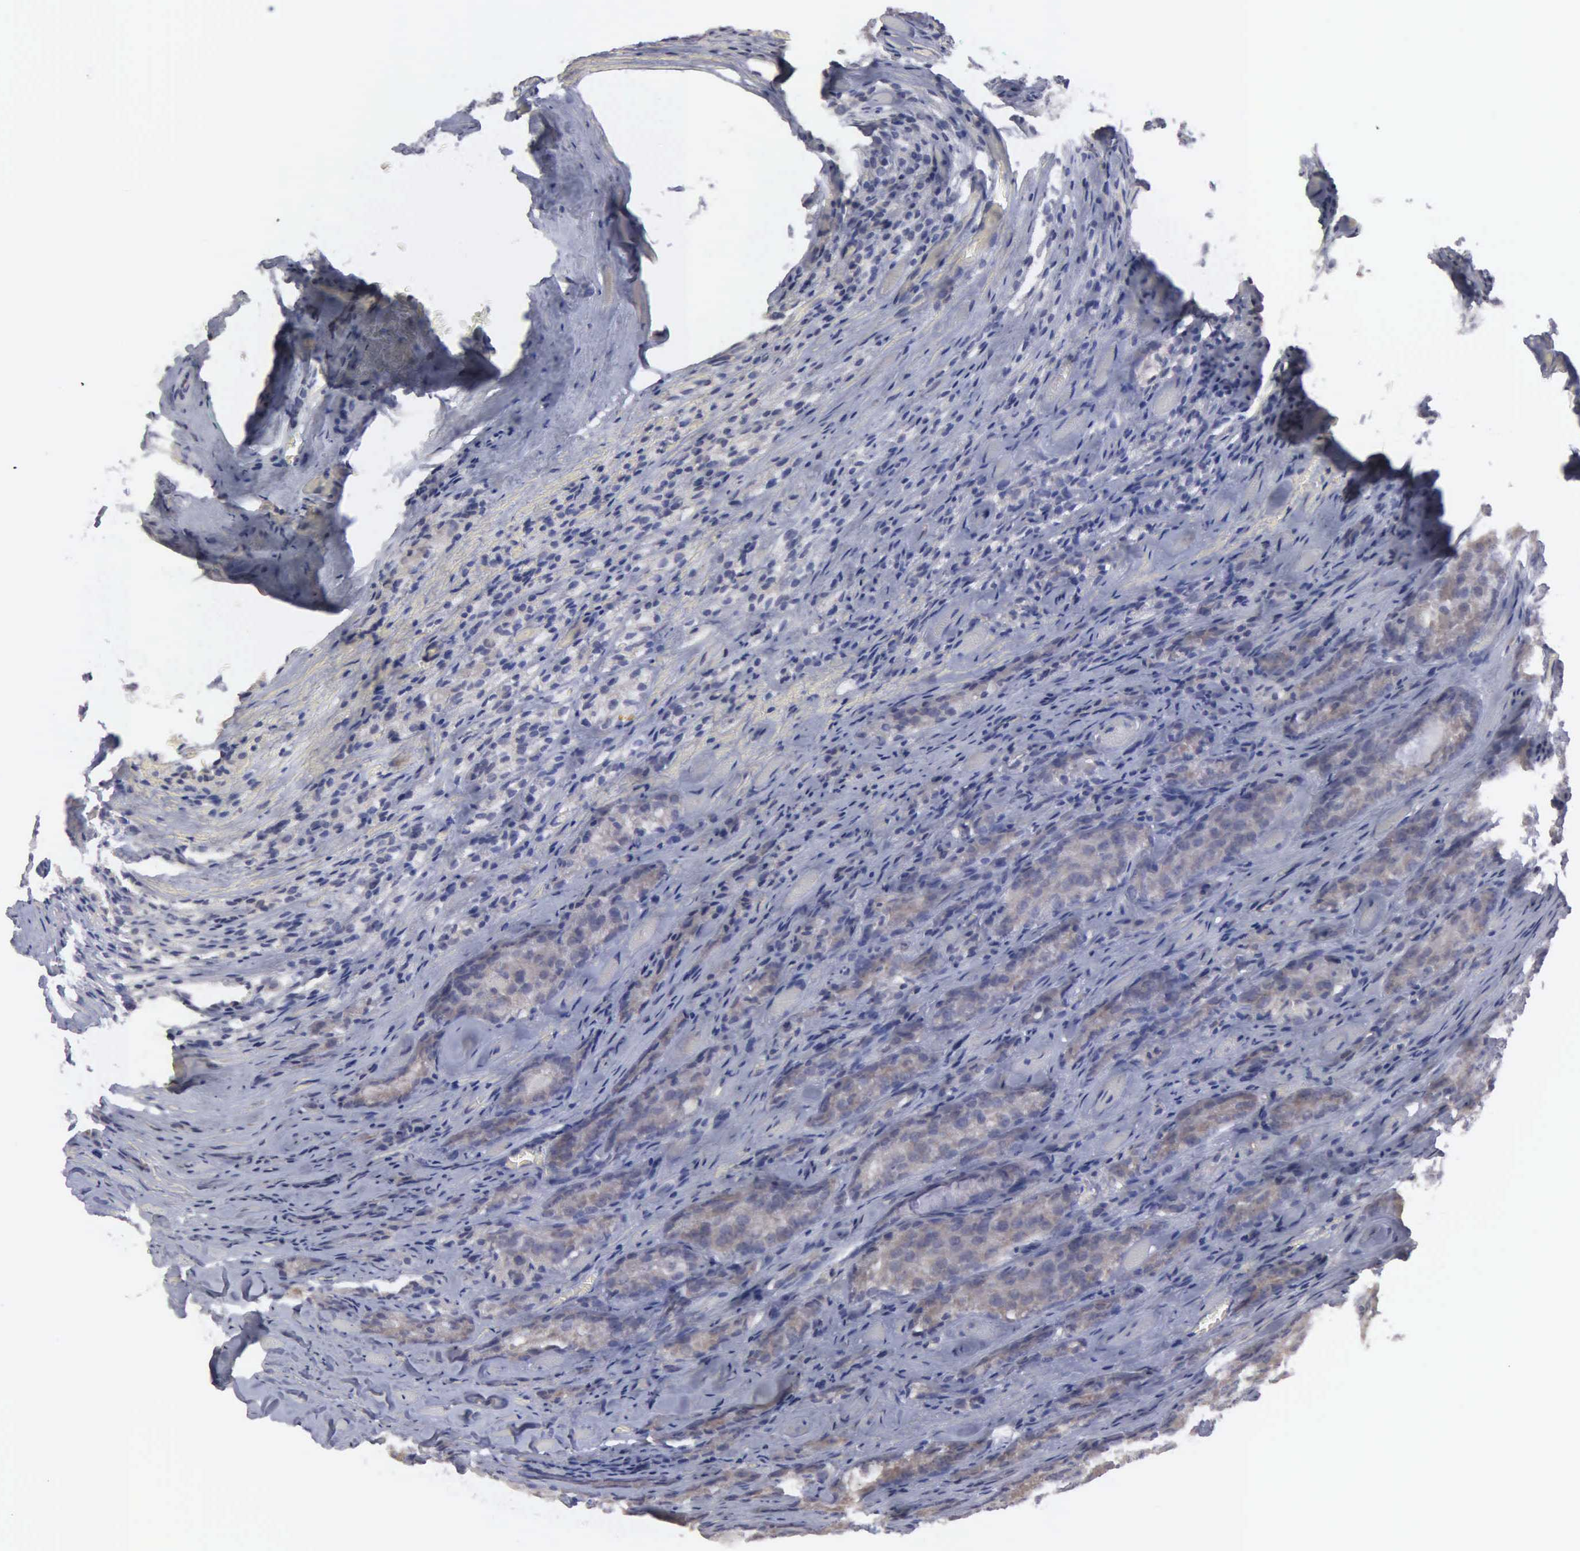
{"staining": {"intensity": "weak", "quantity": "25%-75%", "location": "cytoplasmic/membranous"}, "tissue": "prostate cancer", "cell_type": "Tumor cells", "image_type": "cancer", "snomed": [{"axis": "morphology", "description": "Adenocarcinoma, Medium grade"}, {"axis": "topography", "description": "Prostate"}], "caption": "The histopathology image demonstrates a brown stain indicating the presence of a protein in the cytoplasmic/membranous of tumor cells in prostate cancer.", "gene": "LIN52", "patient": {"sex": "male", "age": 60}}